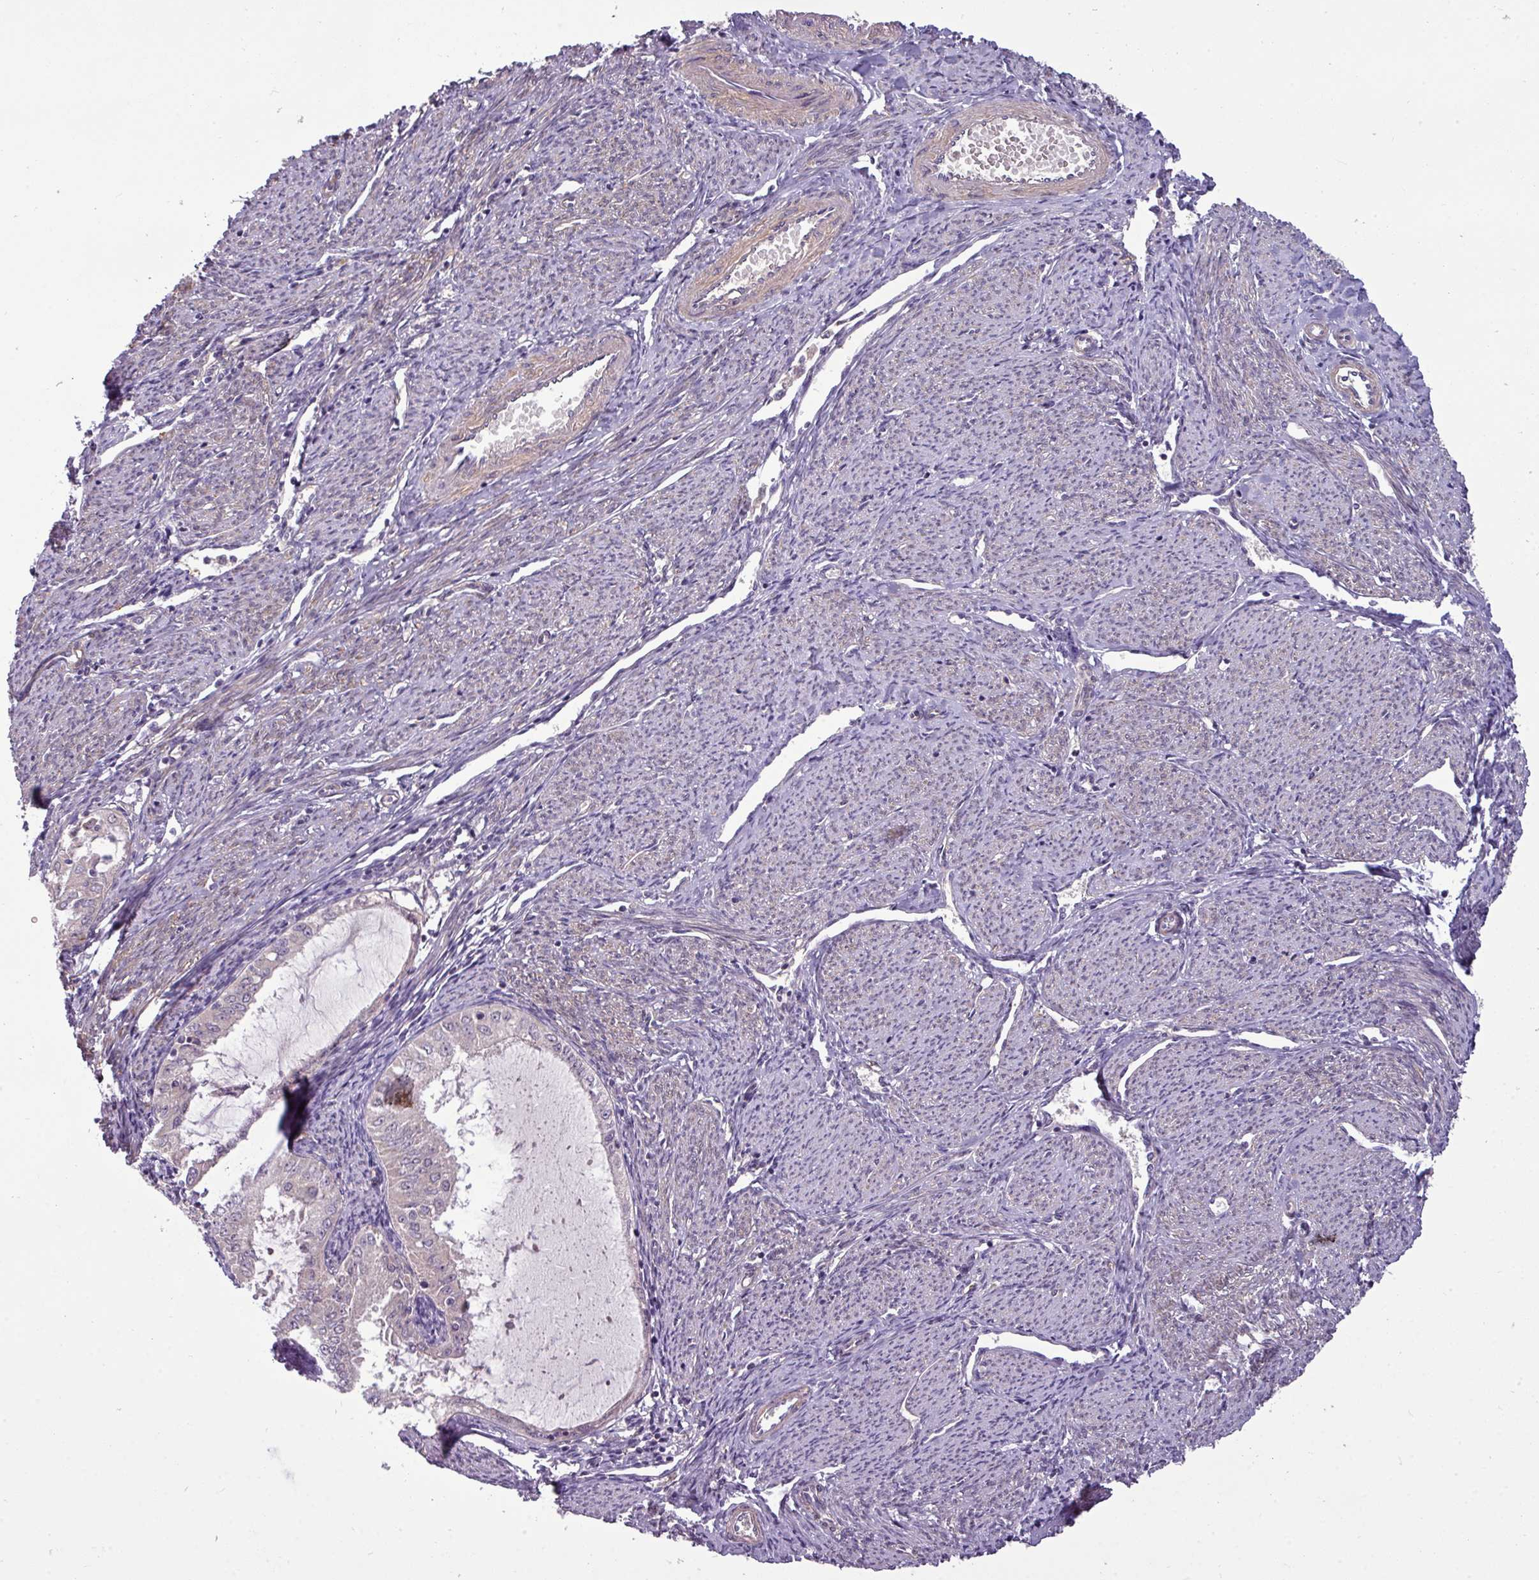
{"staining": {"intensity": "negative", "quantity": "none", "location": "none"}, "tissue": "endometrial cancer", "cell_type": "Tumor cells", "image_type": "cancer", "snomed": [{"axis": "morphology", "description": "Adenocarcinoma, NOS"}, {"axis": "topography", "description": "Endometrium"}], "caption": "The immunohistochemistry photomicrograph has no significant expression in tumor cells of endometrial cancer (adenocarcinoma) tissue.", "gene": "ZNF35", "patient": {"sex": "female", "age": 70}}